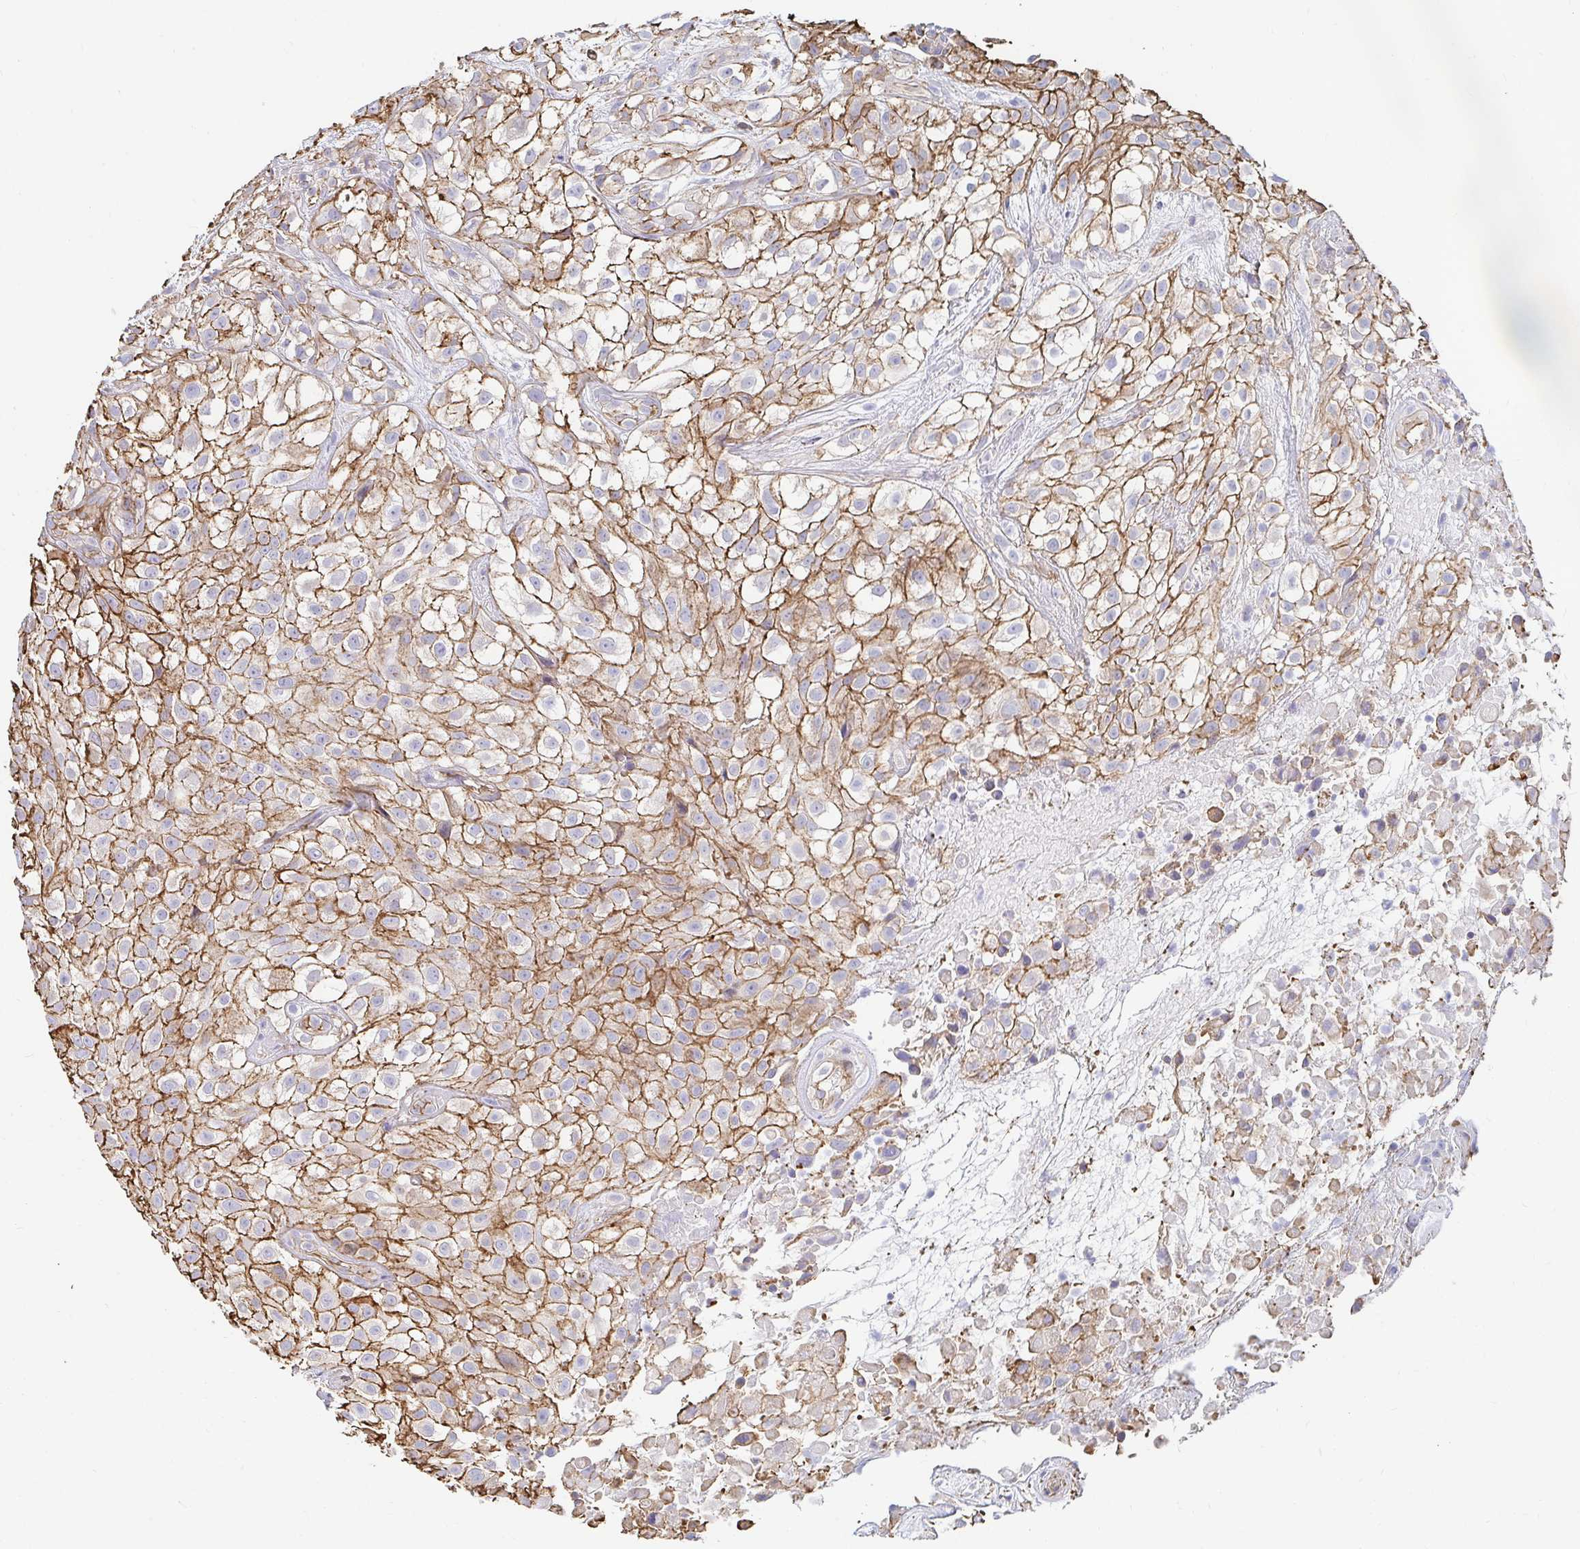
{"staining": {"intensity": "moderate", "quantity": ">75%", "location": "cytoplasmic/membranous"}, "tissue": "urothelial cancer", "cell_type": "Tumor cells", "image_type": "cancer", "snomed": [{"axis": "morphology", "description": "Urothelial carcinoma, High grade"}, {"axis": "topography", "description": "Urinary bladder"}], "caption": "Urothelial carcinoma (high-grade) tissue demonstrates moderate cytoplasmic/membranous expression in about >75% of tumor cells The staining is performed using DAB brown chromogen to label protein expression. The nuclei are counter-stained blue using hematoxylin.", "gene": "PTPN14", "patient": {"sex": "male", "age": 56}}